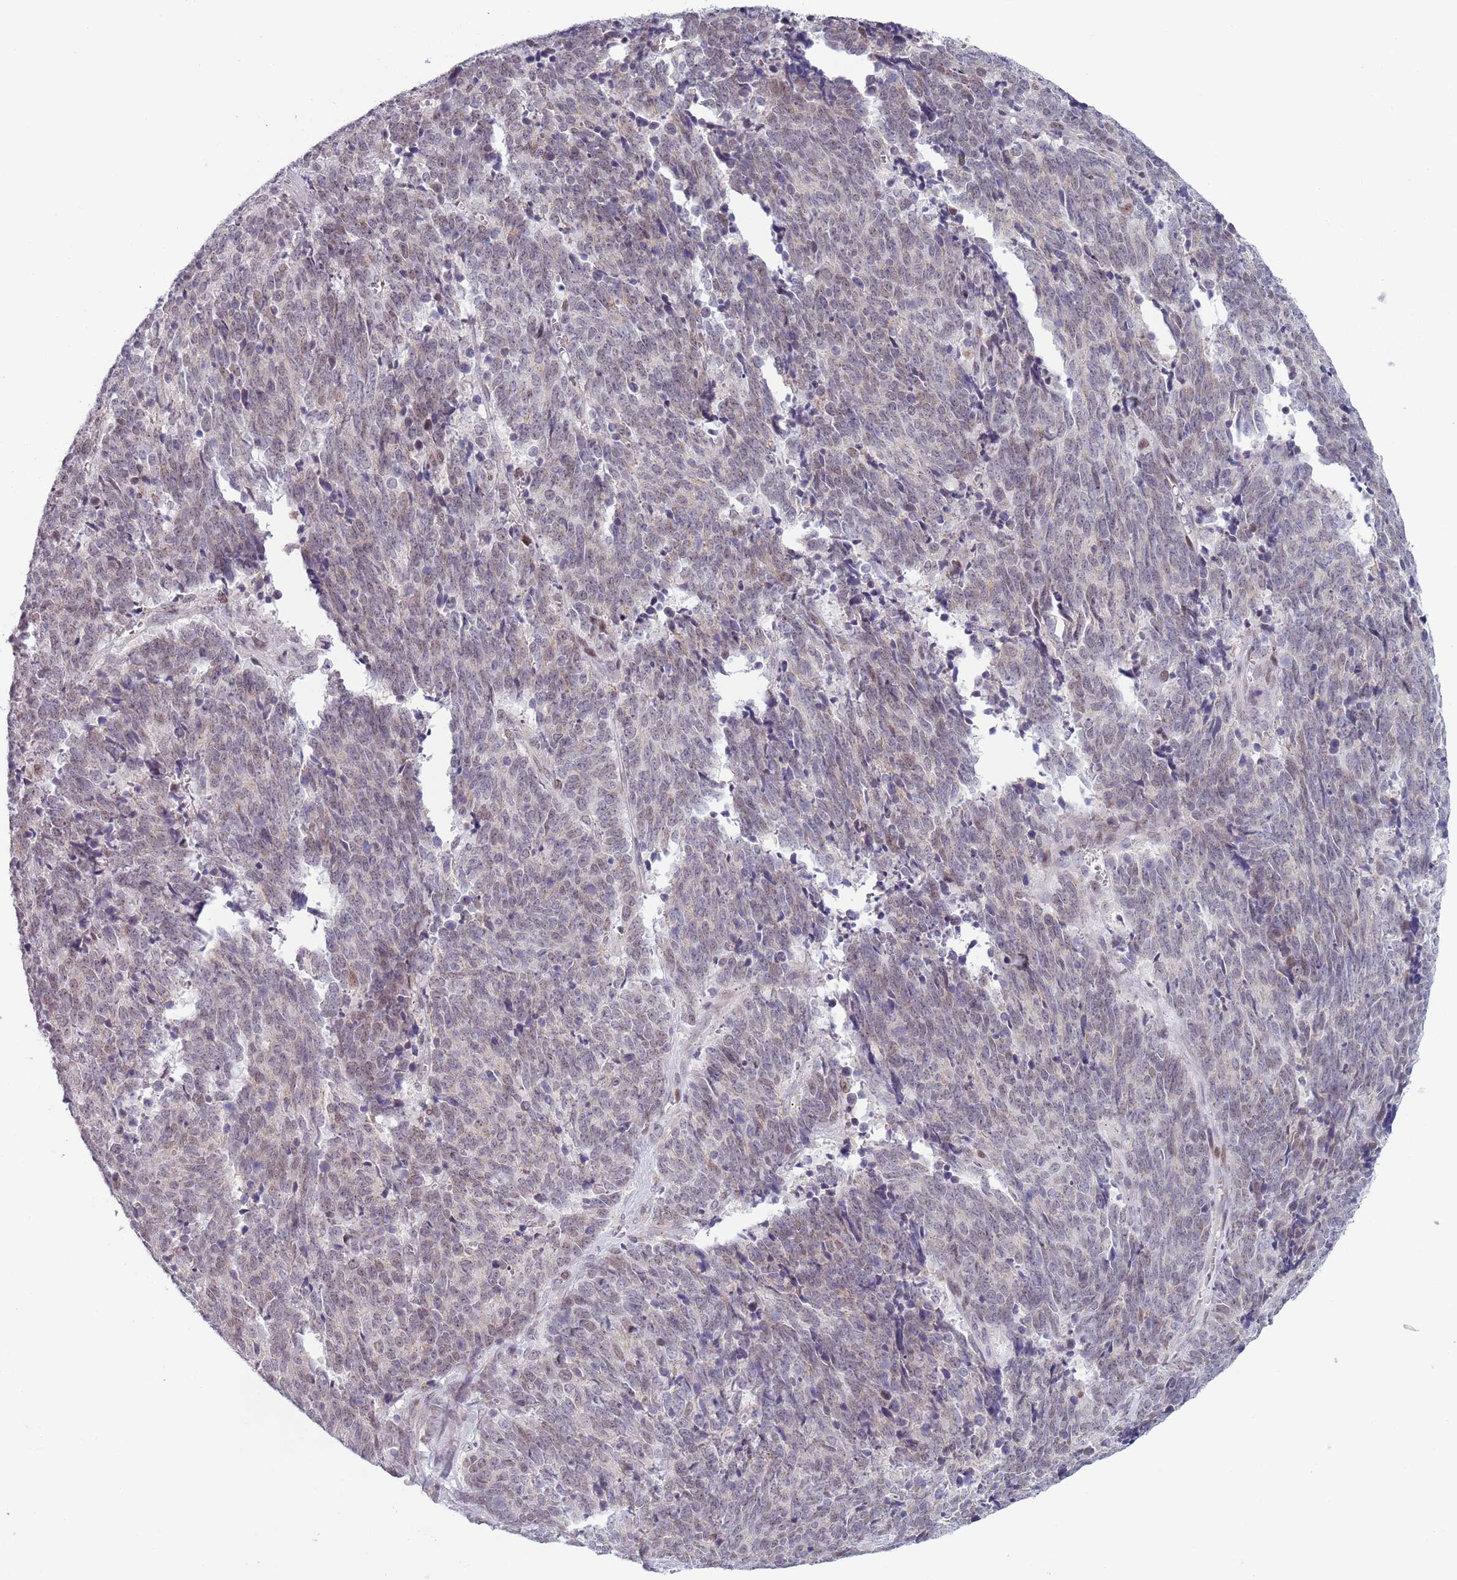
{"staining": {"intensity": "weak", "quantity": "25%-75%", "location": "cytoplasmic/membranous,nuclear"}, "tissue": "cervical cancer", "cell_type": "Tumor cells", "image_type": "cancer", "snomed": [{"axis": "morphology", "description": "Squamous cell carcinoma, NOS"}, {"axis": "topography", "description": "Cervix"}], "caption": "Cervical squamous cell carcinoma stained with IHC reveals weak cytoplasmic/membranous and nuclear expression in about 25%-75% of tumor cells.", "gene": "ZKSCAN2", "patient": {"sex": "female", "age": 29}}